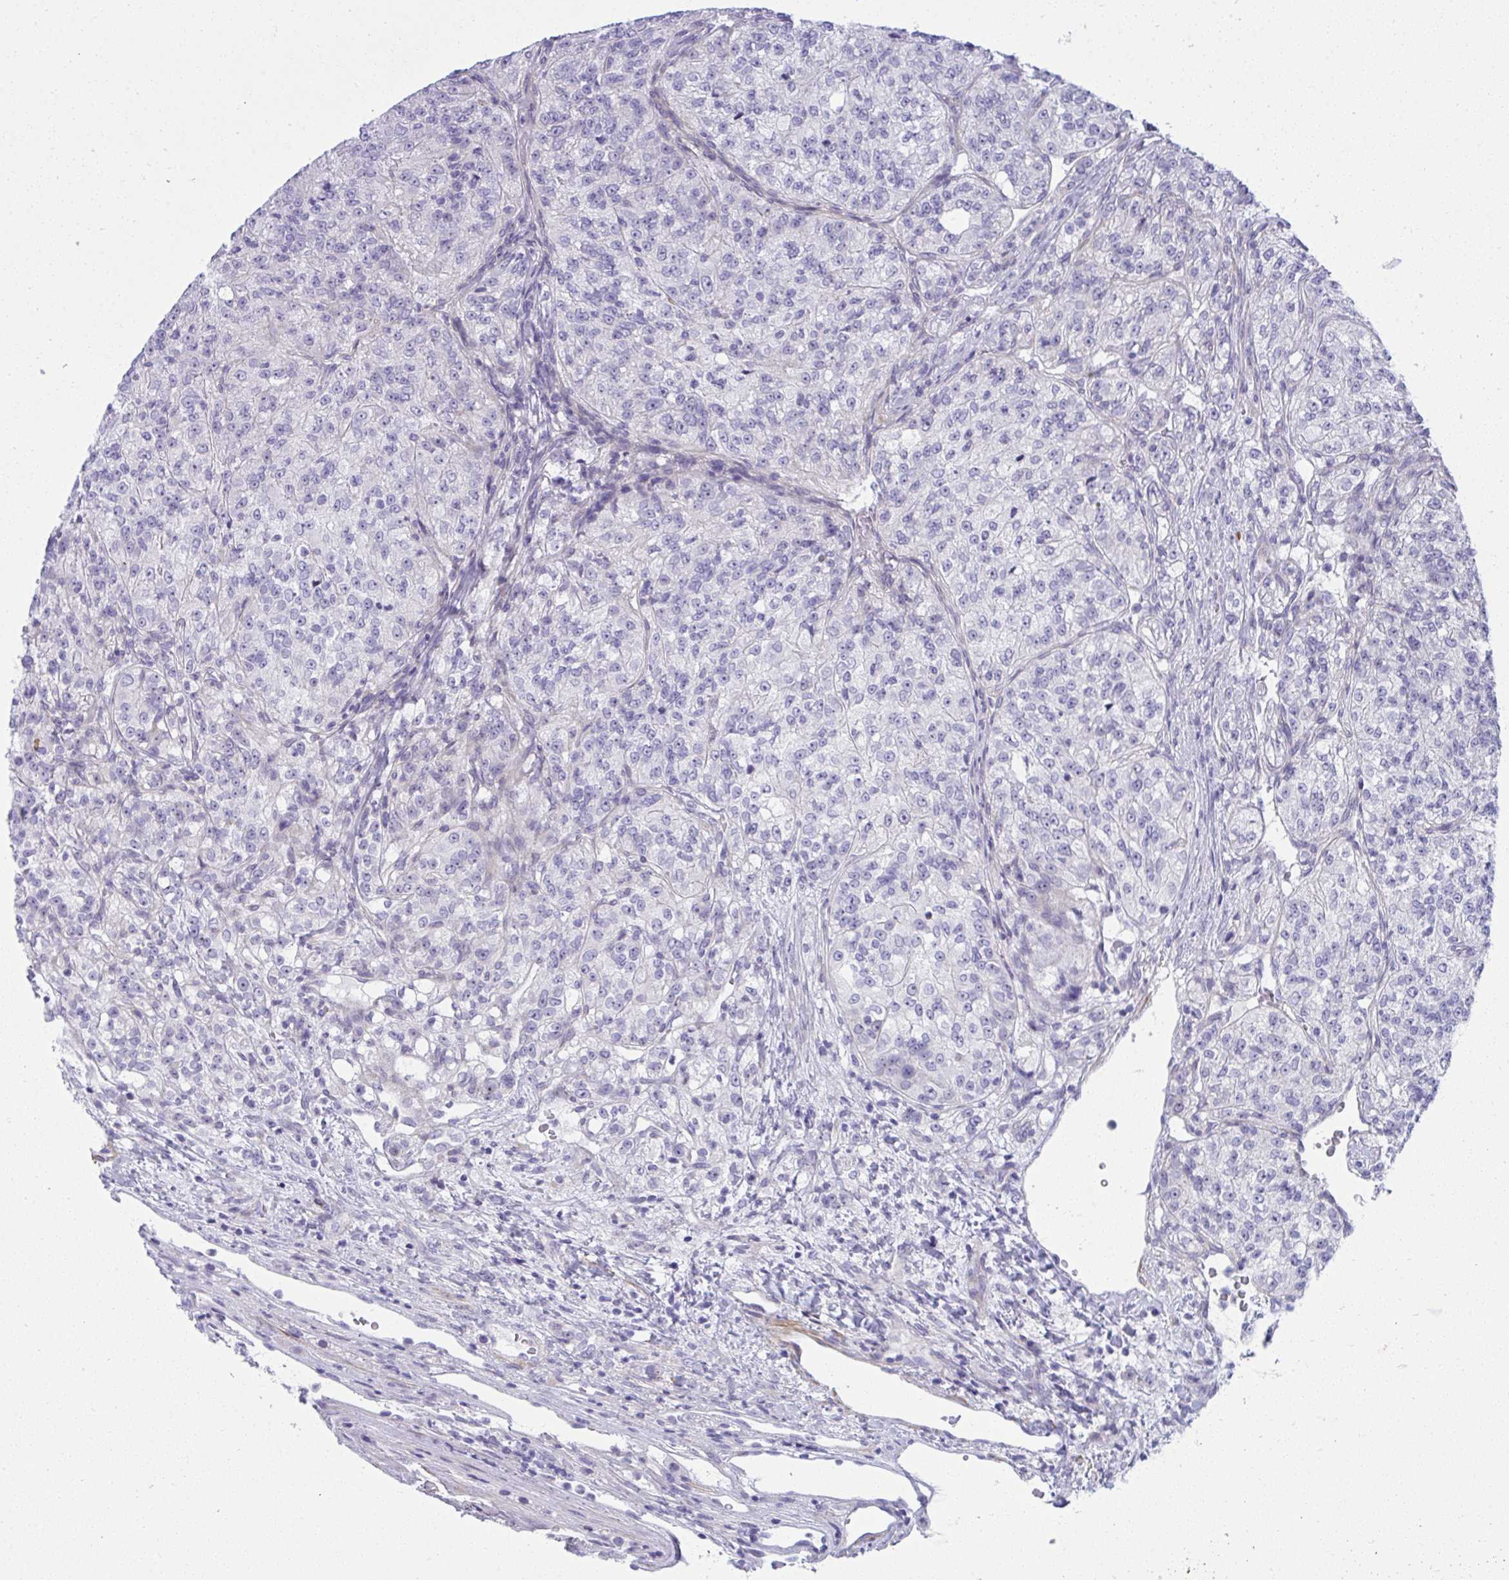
{"staining": {"intensity": "negative", "quantity": "none", "location": "none"}, "tissue": "renal cancer", "cell_type": "Tumor cells", "image_type": "cancer", "snomed": [{"axis": "morphology", "description": "Adenocarcinoma, NOS"}, {"axis": "topography", "description": "Kidney"}], "caption": "Tumor cells show no significant expression in renal cancer. Brightfield microscopy of IHC stained with DAB (brown) and hematoxylin (blue), captured at high magnification.", "gene": "PUS7L", "patient": {"sex": "female", "age": 63}}